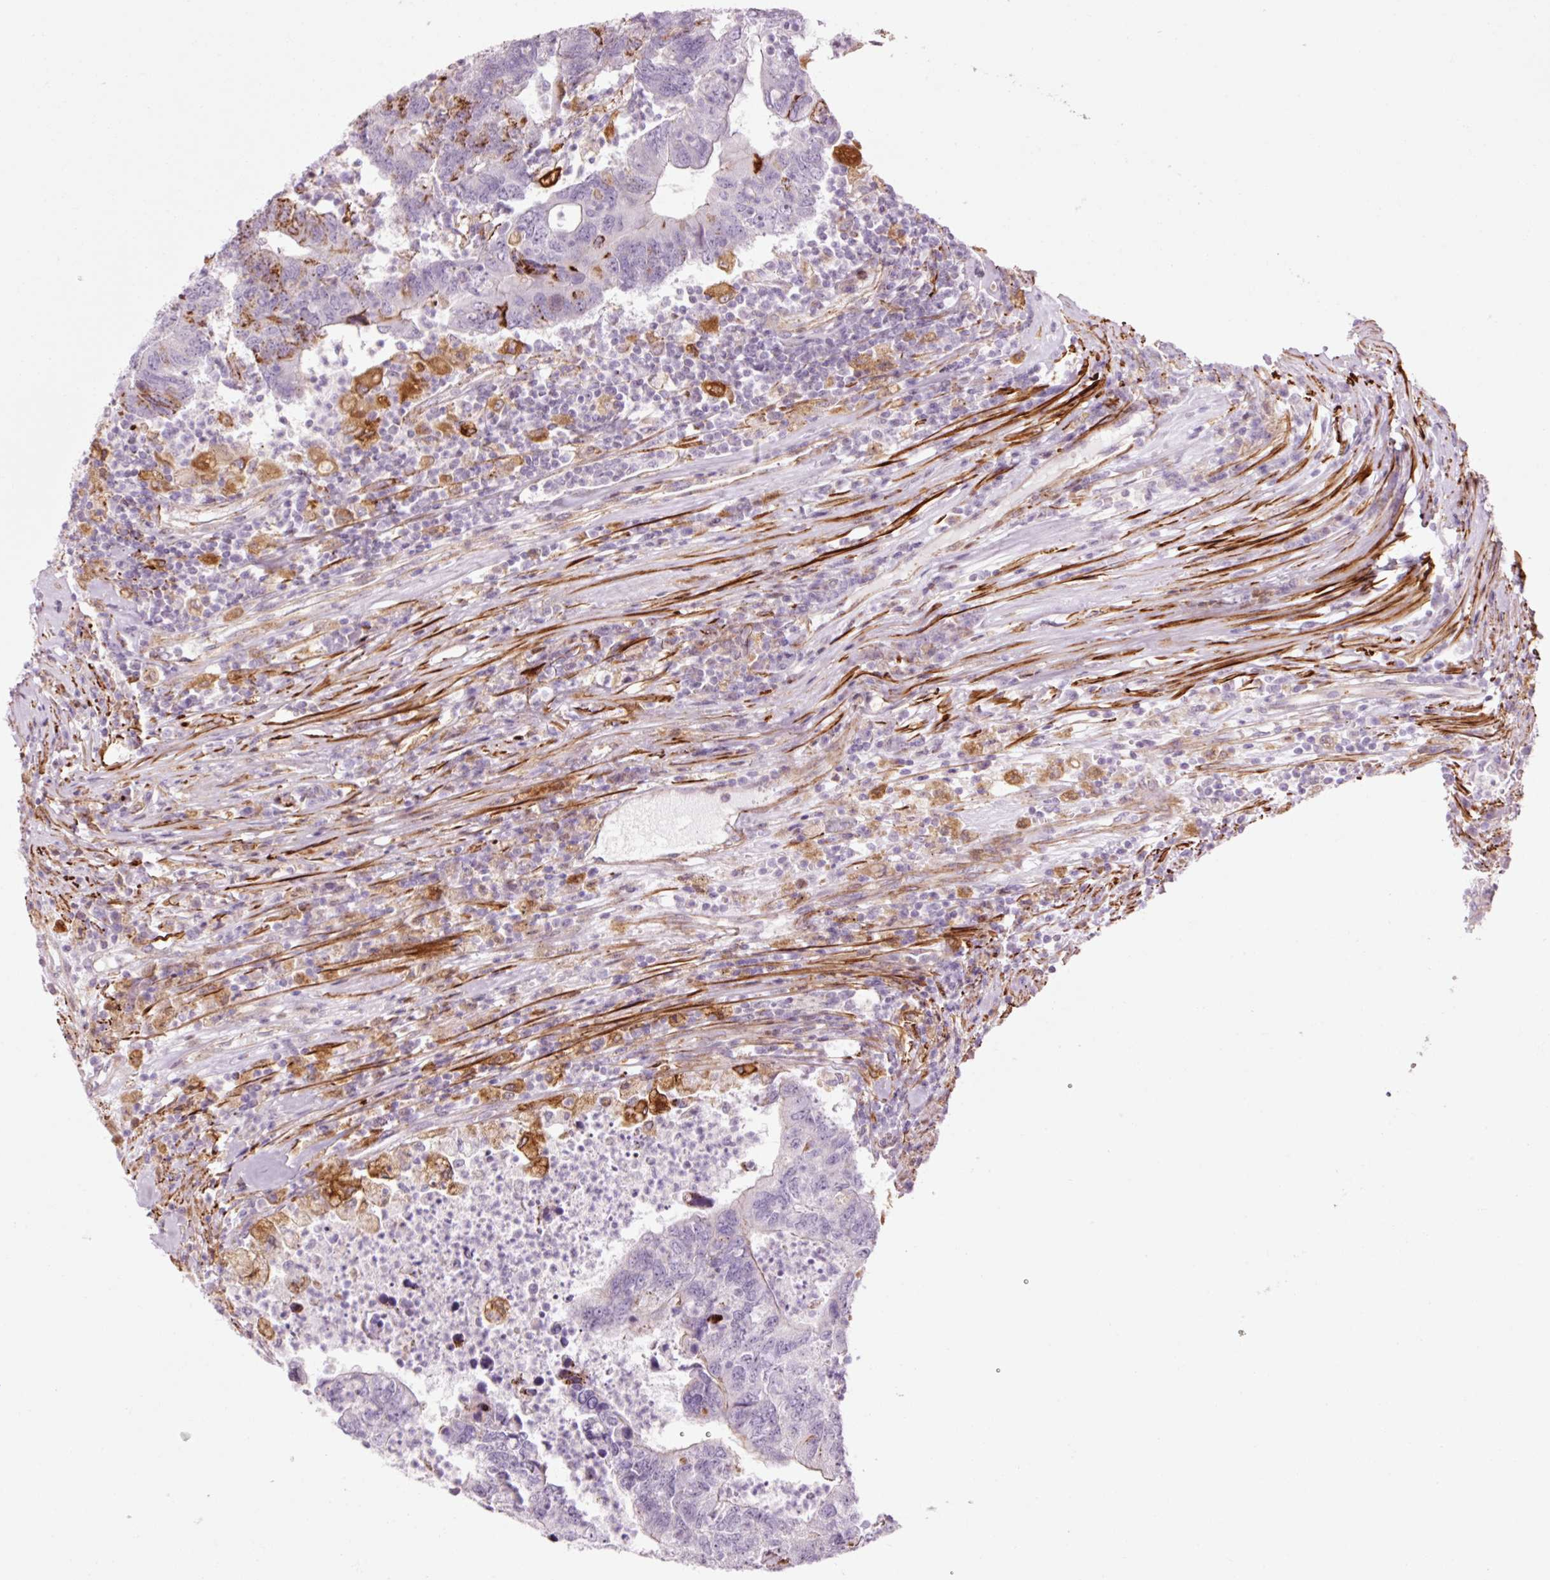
{"staining": {"intensity": "strong", "quantity": "<25%", "location": "cytoplasmic/membranous"}, "tissue": "colorectal cancer", "cell_type": "Tumor cells", "image_type": "cancer", "snomed": [{"axis": "morphology", "description": "Adenocarcinoma, NOS"}, {"axis": "topography", "description": "Colon"}], "caption": "IHC histopathology image of neoplastic tissue: human colorectal cancer (adenocarcinoma) stained using immunohistochemistry demonstrates medium levels of strong protein expression localized specifically in the cytoplasmic/membranous of tumor cells, appearing as a cytoplasmic/membranous brown color.", "gene": "ANKRD20A1", "patient": {"sex": "female", "age": 48}}